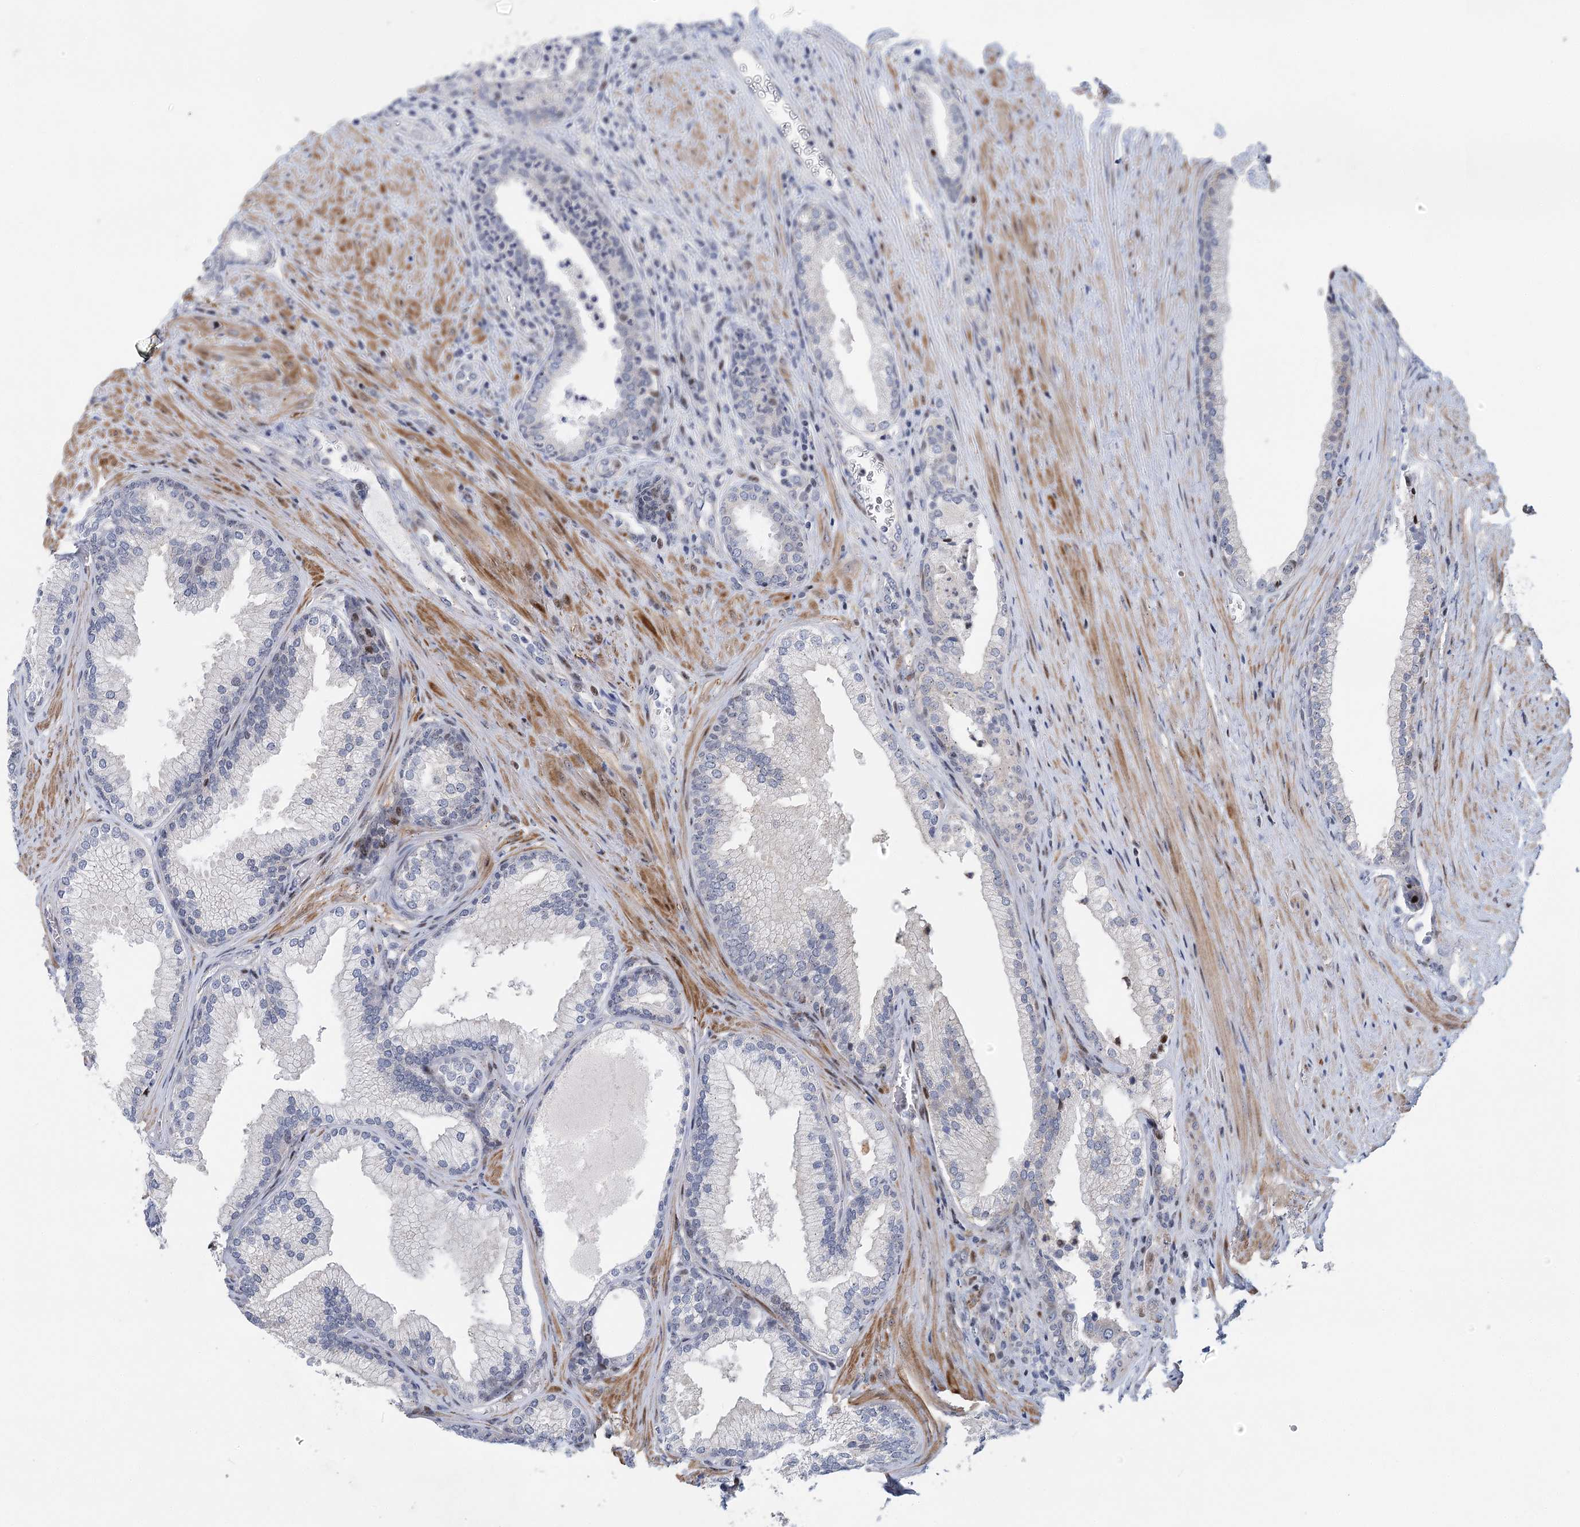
{"staining": {"intensity": "negative", "quantity": "none", "location": "none"}, "tissue": "prostate", "cell_type": "Glandular cells", "image_type": "normal", "snomed": [{"axis": "morphology", "description": "Normal tissue, NOS"}, {"axis": "topography", "description": "Prostate"}], "caption": "Immunohistochemistry (IHC) photomicrograph of normal prostate: prostate stained with DAB displays no significant protein positivity in glandular cells.", "gene": "CAMTA1", "patient": {"sex": "male", "age": 76}}